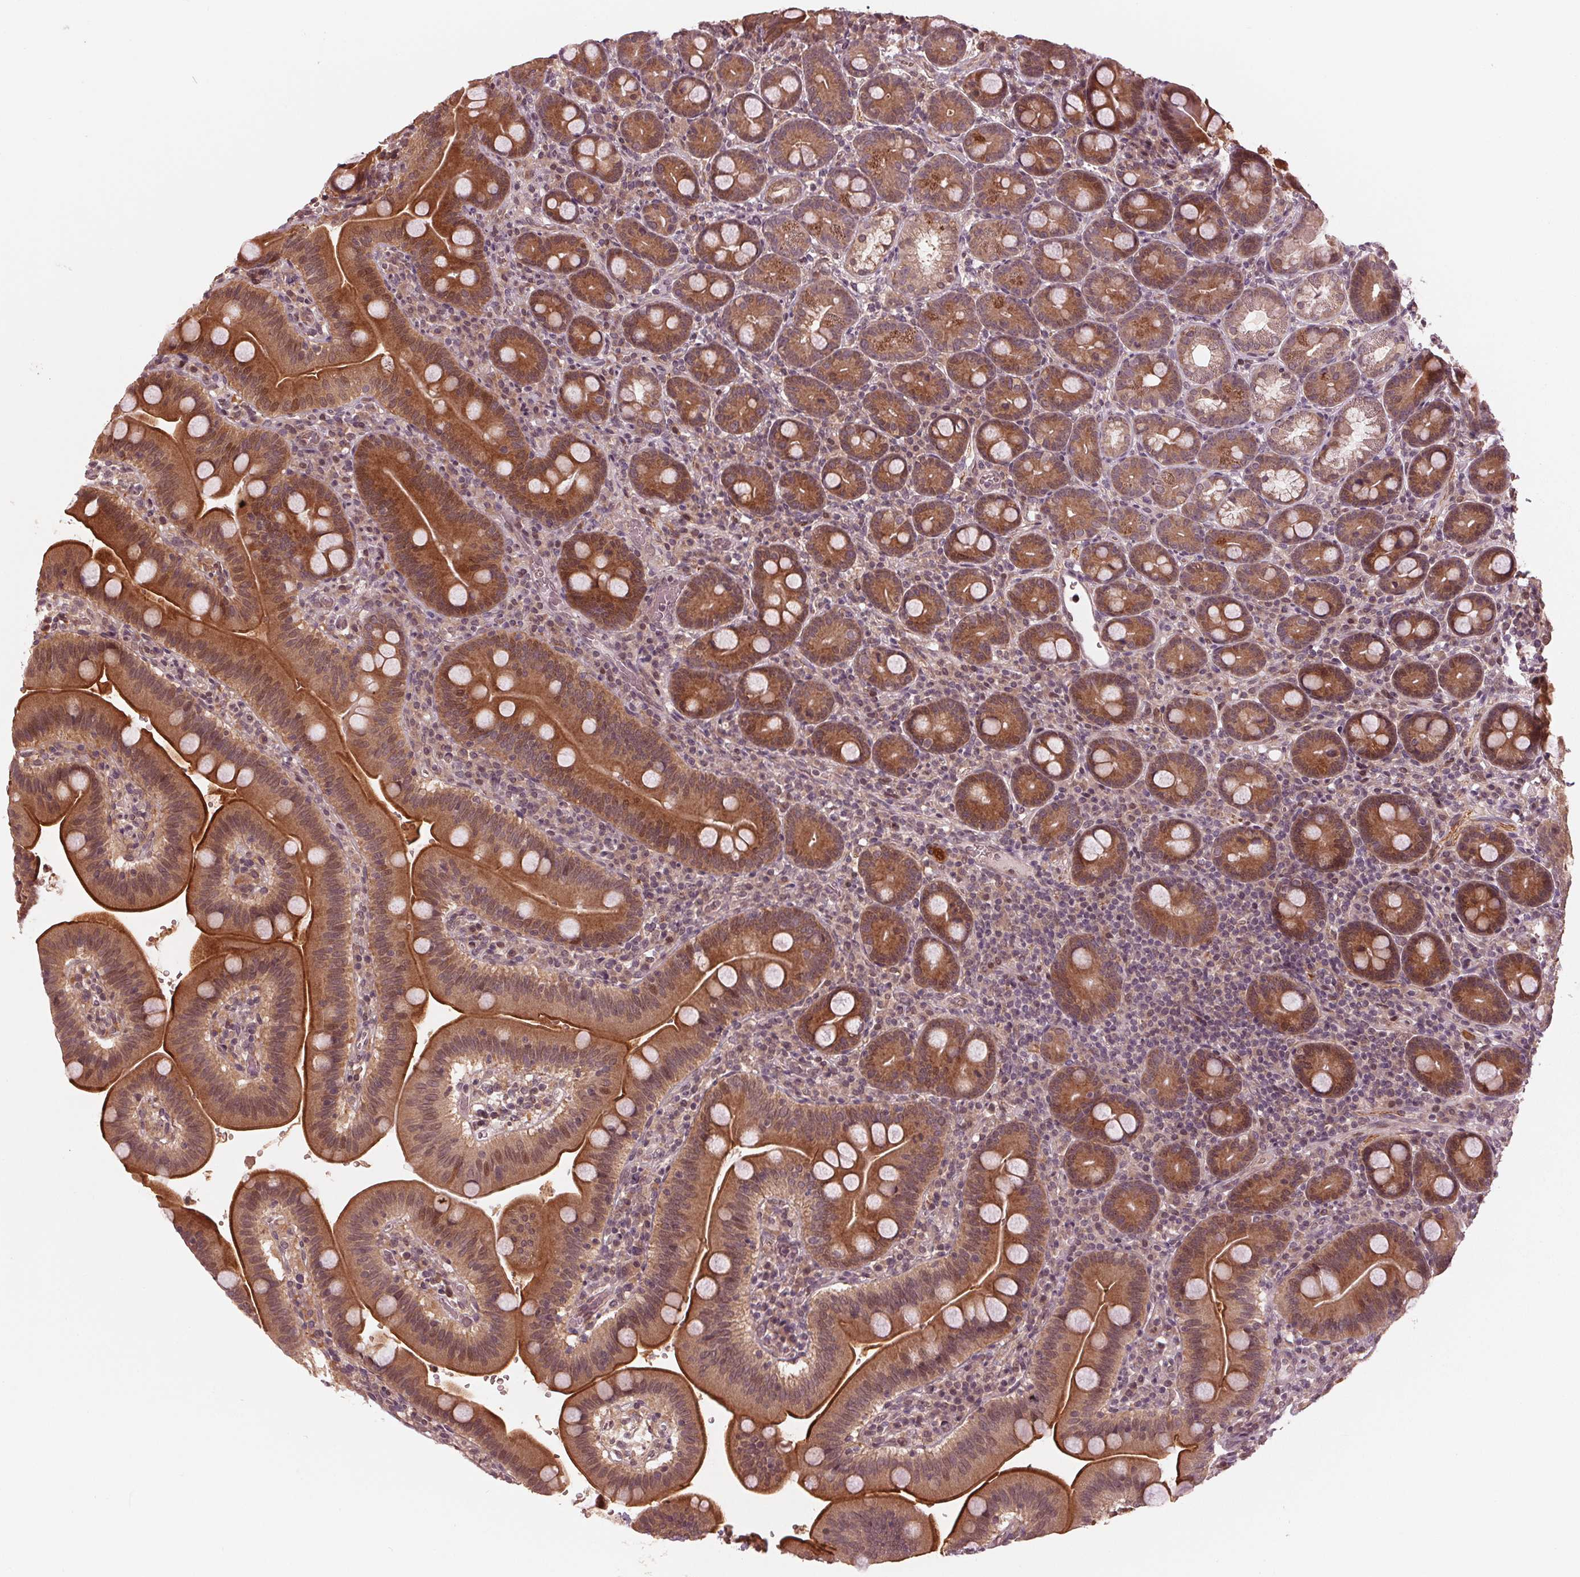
{"staining": {"intensity": "strong", "quantity": "25%-75%", "location": "cytoplasmic/membranous,nuclear"}, "tissue": "duodenum", "cell_type": "Glandular cells", "image_type": "normal", "snomed": [{"axis": "morphology", "description": "Normal tissue, NOS"}, {"axis": "topography", "description": "Pancreas"}, {"axis": "topography", "description": "Duodenum"}], "caption": "Duodenum stained for a protein reveals strong cytoplasmic/membranous,nuclear positivity in glandular cells.", "gene": "ZNF471", "patient": {"sex": "male", "age": 59}}